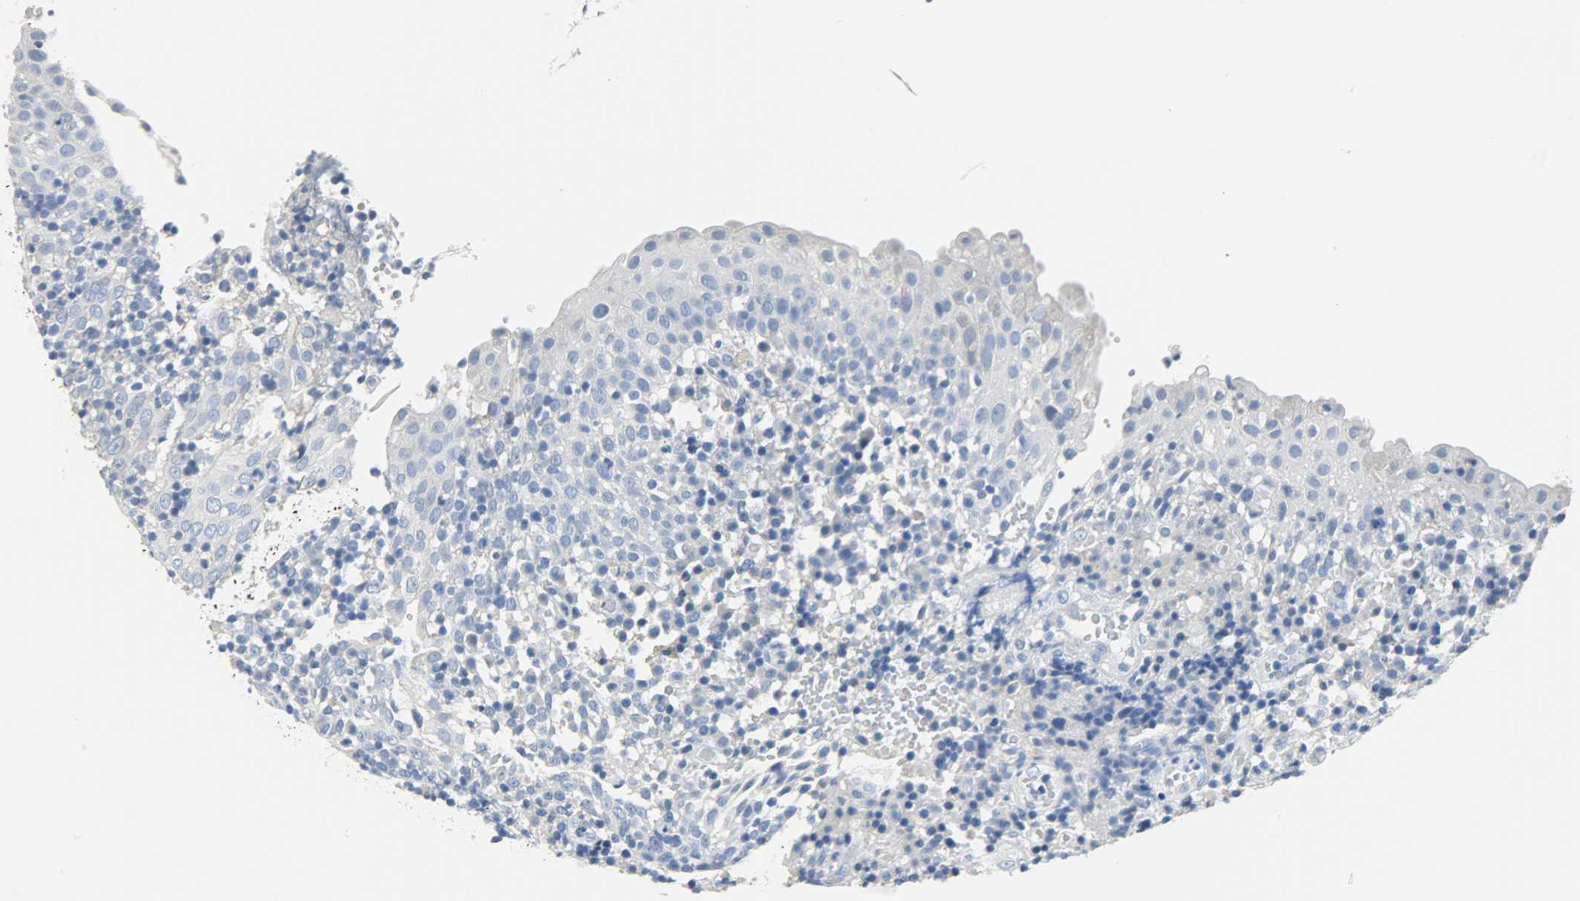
{"staining": {"intensity": "negative", "quantity": "none", "location": "none"}, "tissue": "tonsil", "cell_type": "Germinal center cells", "image_type": "normal", "snomed": [{"axis": "morphology", "description": "Normal tissue, NOS"}, {"axis": "topography", "description": "Tonsil"}], "caption": "DAB immunohistochemical staining of unremarkable human tonsil shows no significant staining in germinal center cells. (Brightfield microscopy of DAB (3,3'-diaminobenzidine) immunohistochemistry (IHC) at high magnification).", "gene": "CA3", "patient": {"sex": "female", "age": 40}}